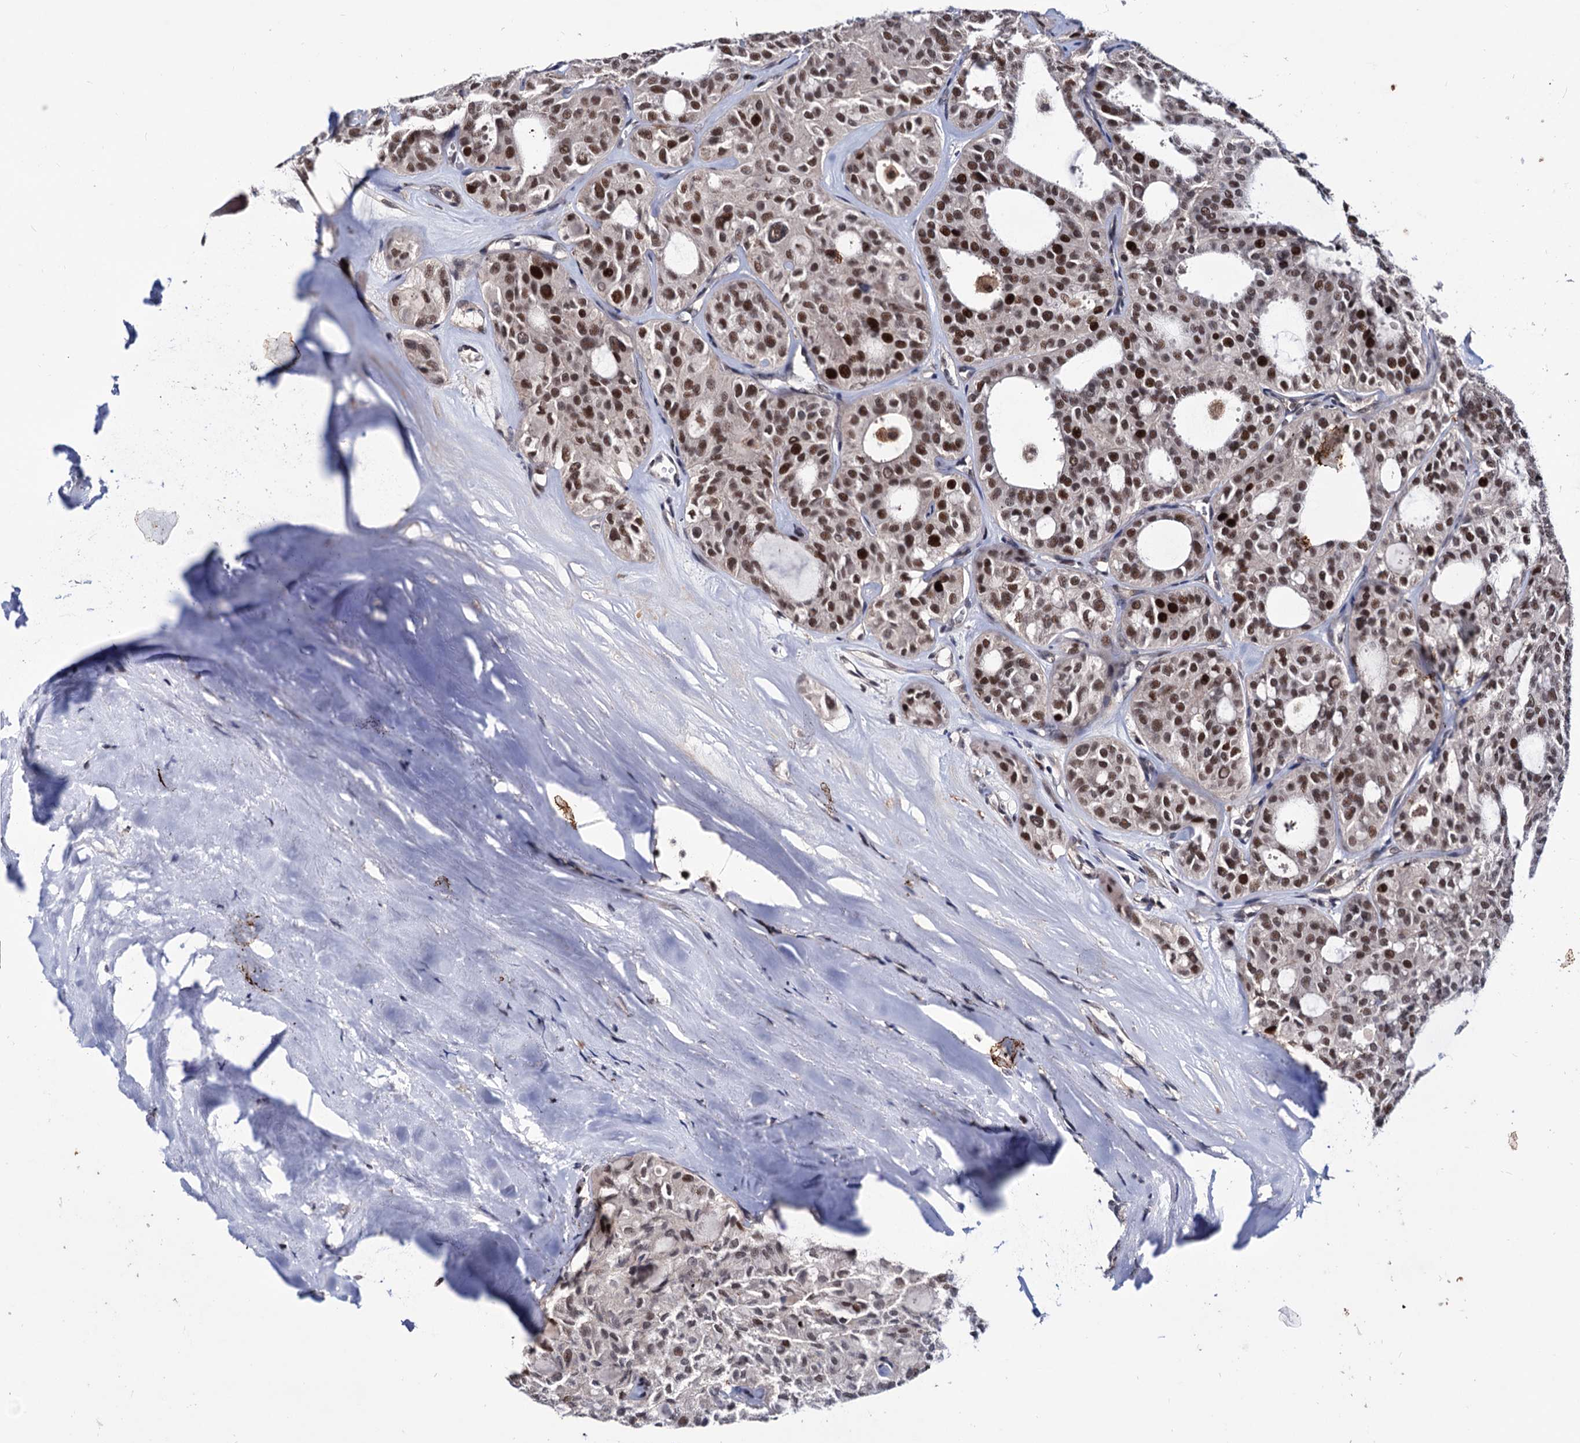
{"staining": {"intensity": "moderate", "quantity": ">75%", "location": "nuclear"}, "tissue": "thyroid cancer", "cell_type": "Tumor cells", "image_type": "cancer", "snomed": [{"axis": "morphology", "description": "Follicular adenoma carcinoma, NOS"}, {"axis": "topography", "description": "Thyroid gland"}], "caption": "Thyroid follicular adenoma carcinoma was stained to show a protein in brown. There is medium levels of moderate nuclear positivity in about >75% of tumor cells. (DAB IHC, brown staining for protein, blue staining for nuclei).", "gene": "RNASEH2B", "patient": {"sex": "male", "age": 75}}